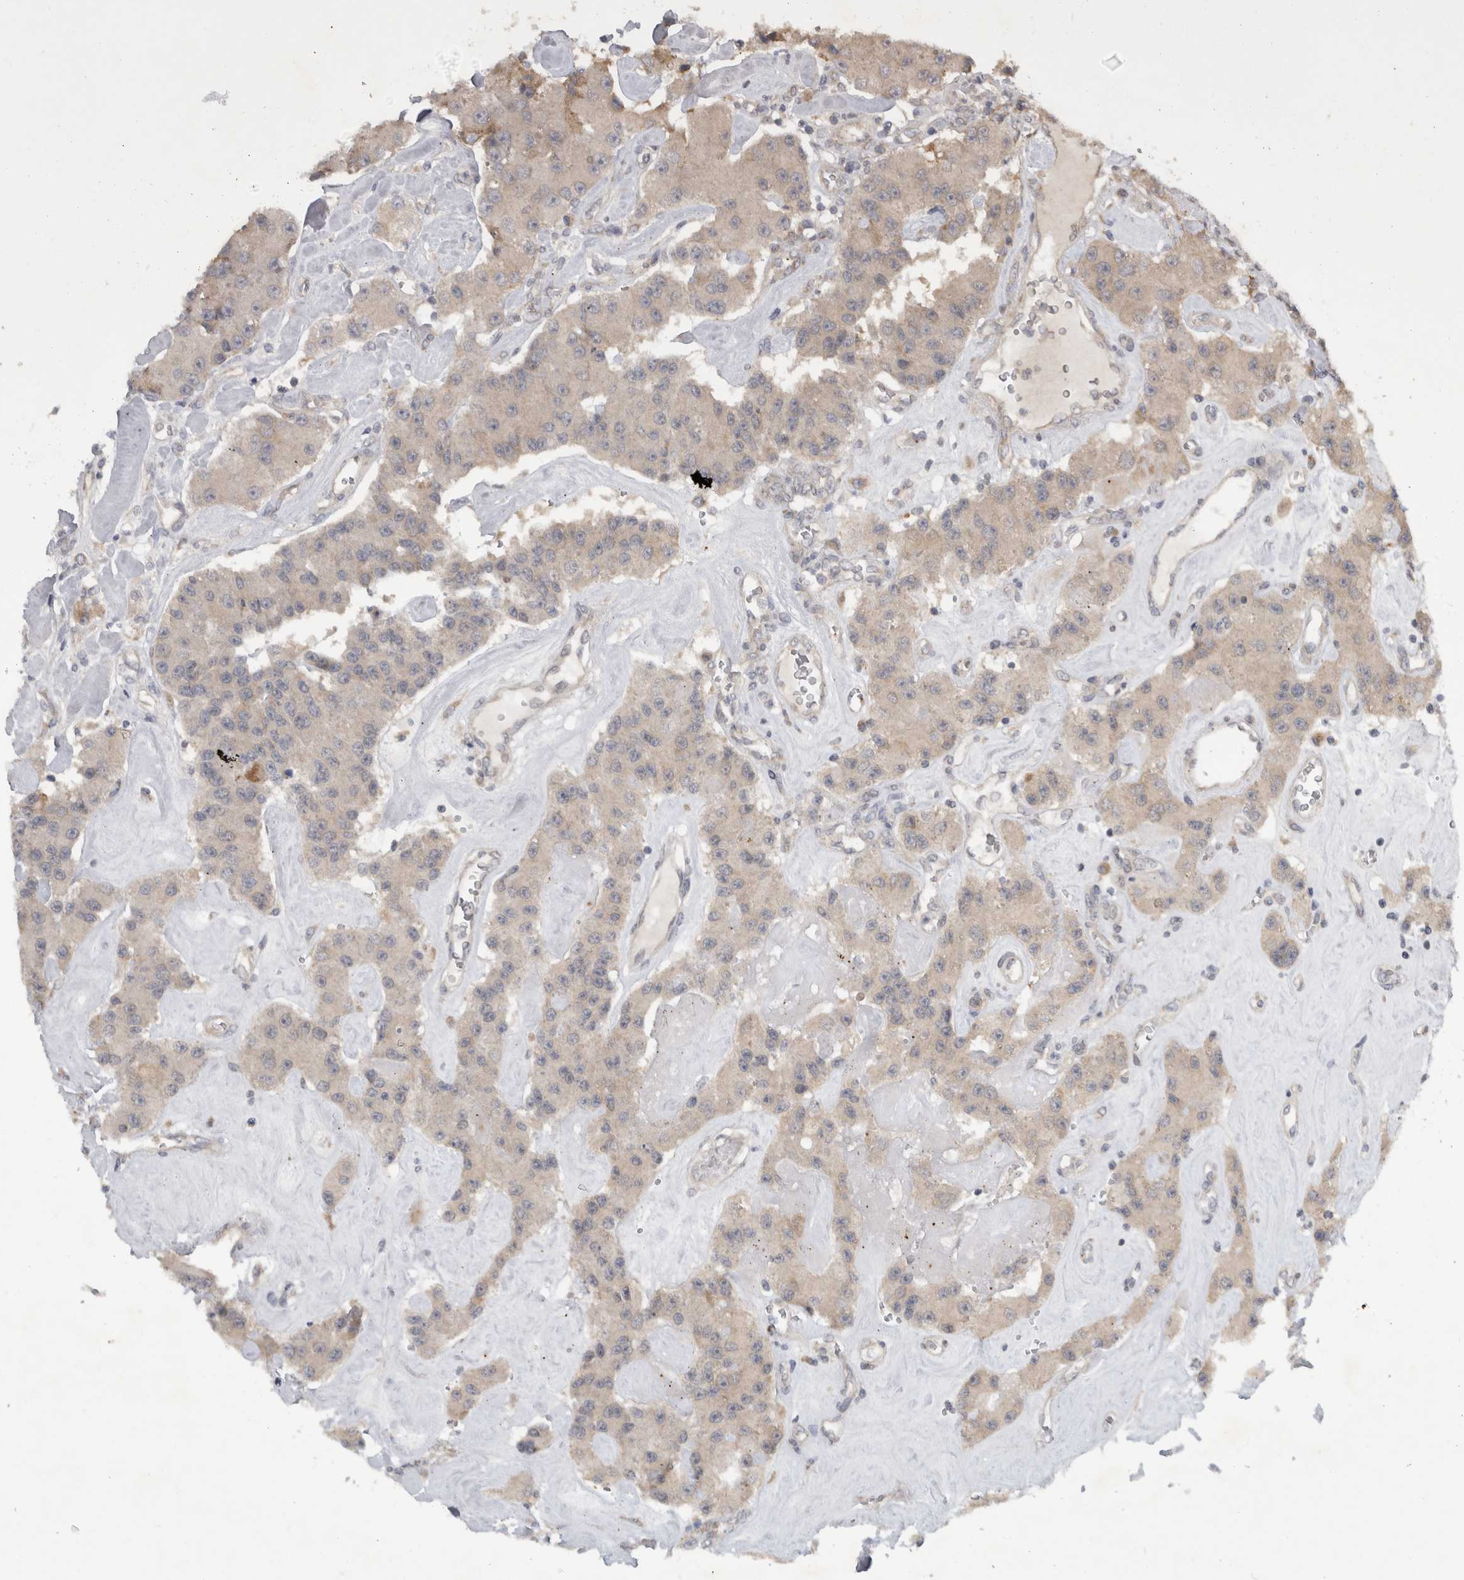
{"staining": {"intensity": "weak", "quantity": ">75%", "location": "cytoplasmic/membranous"}, "tissue": "carcinoid", "cell_type": "Tumor cells", "image_type": "cancer", "snomed": [{"axis": "morphology", "description": "Carcinoid, malignant, NOS"}, {"axis": "topography", "description": "Pancreas"}], "caption": "IHC (DAB) staining of carcinoid shows weak cytoplasmic/membranous protein positivity in about >75% of tumor cells. (DAB IHC with brightfield microscopy, high magnification).", "gene": "AASDHPPT", "patient": {"sex": "male", "age": 41}}